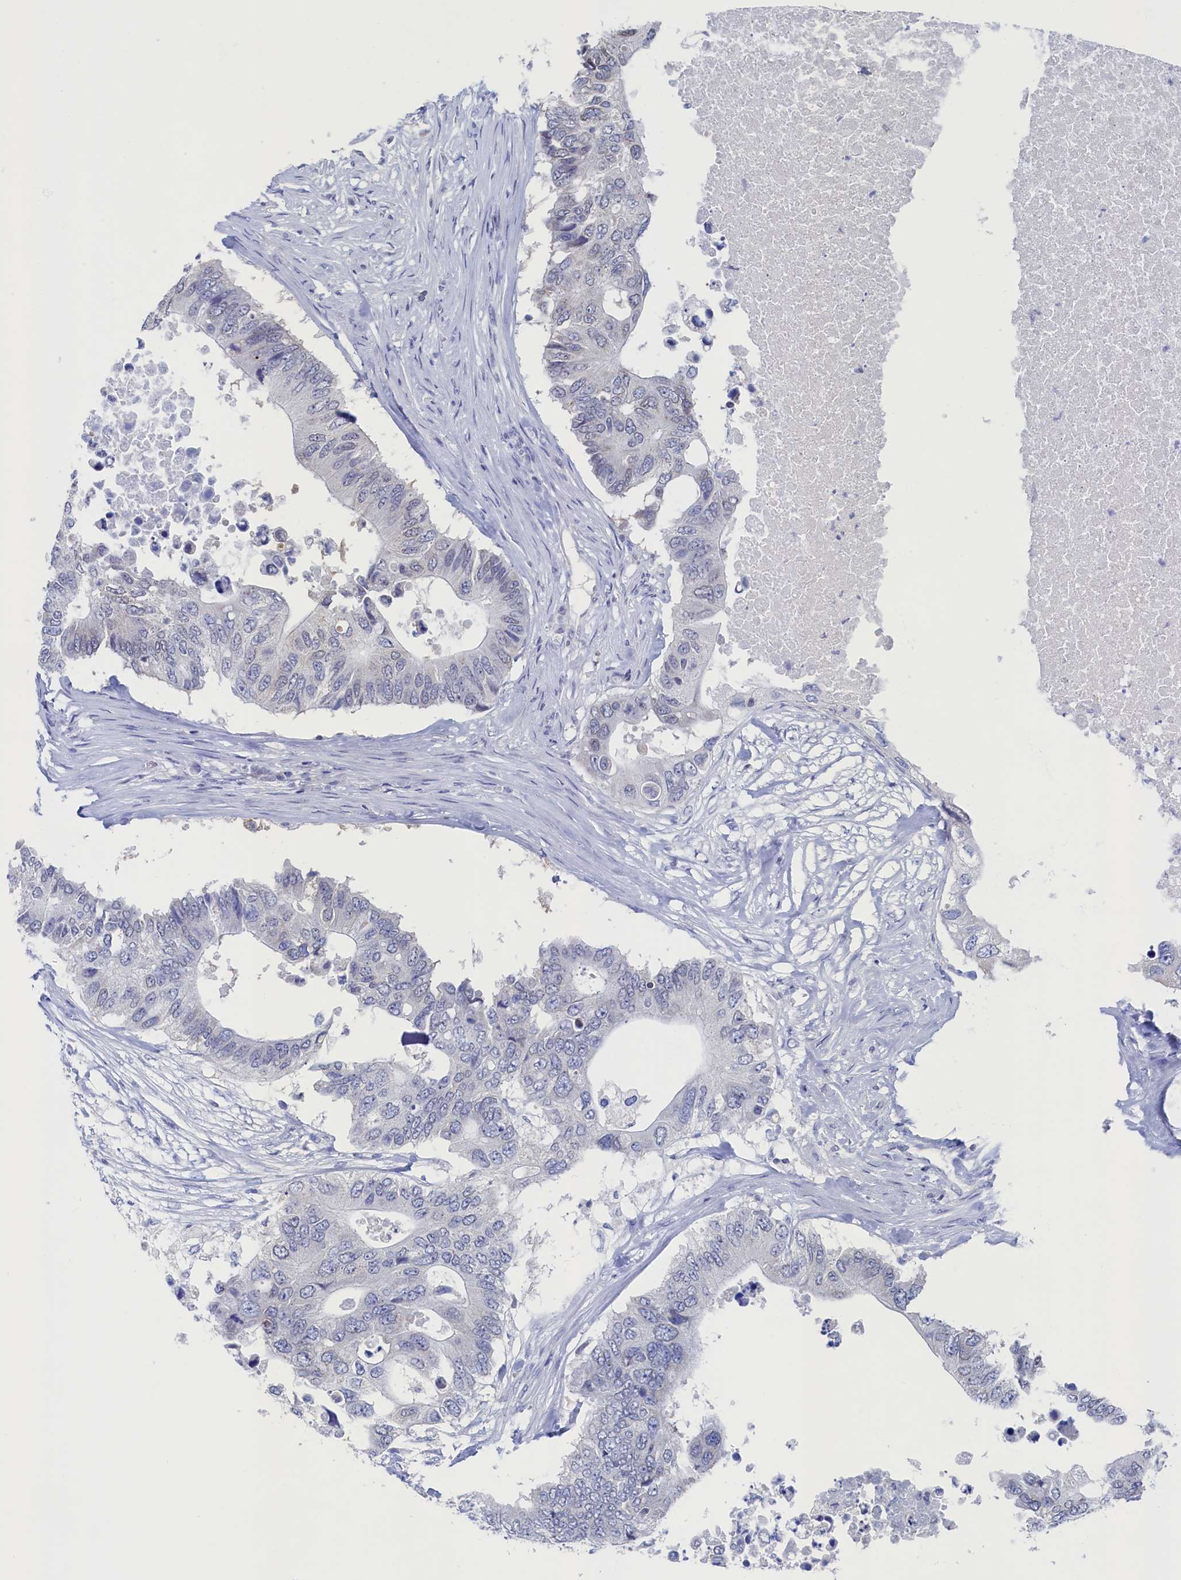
{"staining": {"intensity": "negative", "quantity": "none", "location": "none"}, "tissue": "colorectal cancer", "cell_type": "Tumor cells", "image_type": "cancer", "snomed": [{"axis": "morphology", "description": "Adenocarcinoma, NOS"}, {"axis": "topography", "description": "Colon"}], "caption": "An immunohistochemistry micrograph of adenocarcinoma (colorectal) is shown. There is no staining in tumor cells of adenocarcinoma (colorectal).", "gene": "C11orf54", "patient": {"sex": "male", "age": 71}}